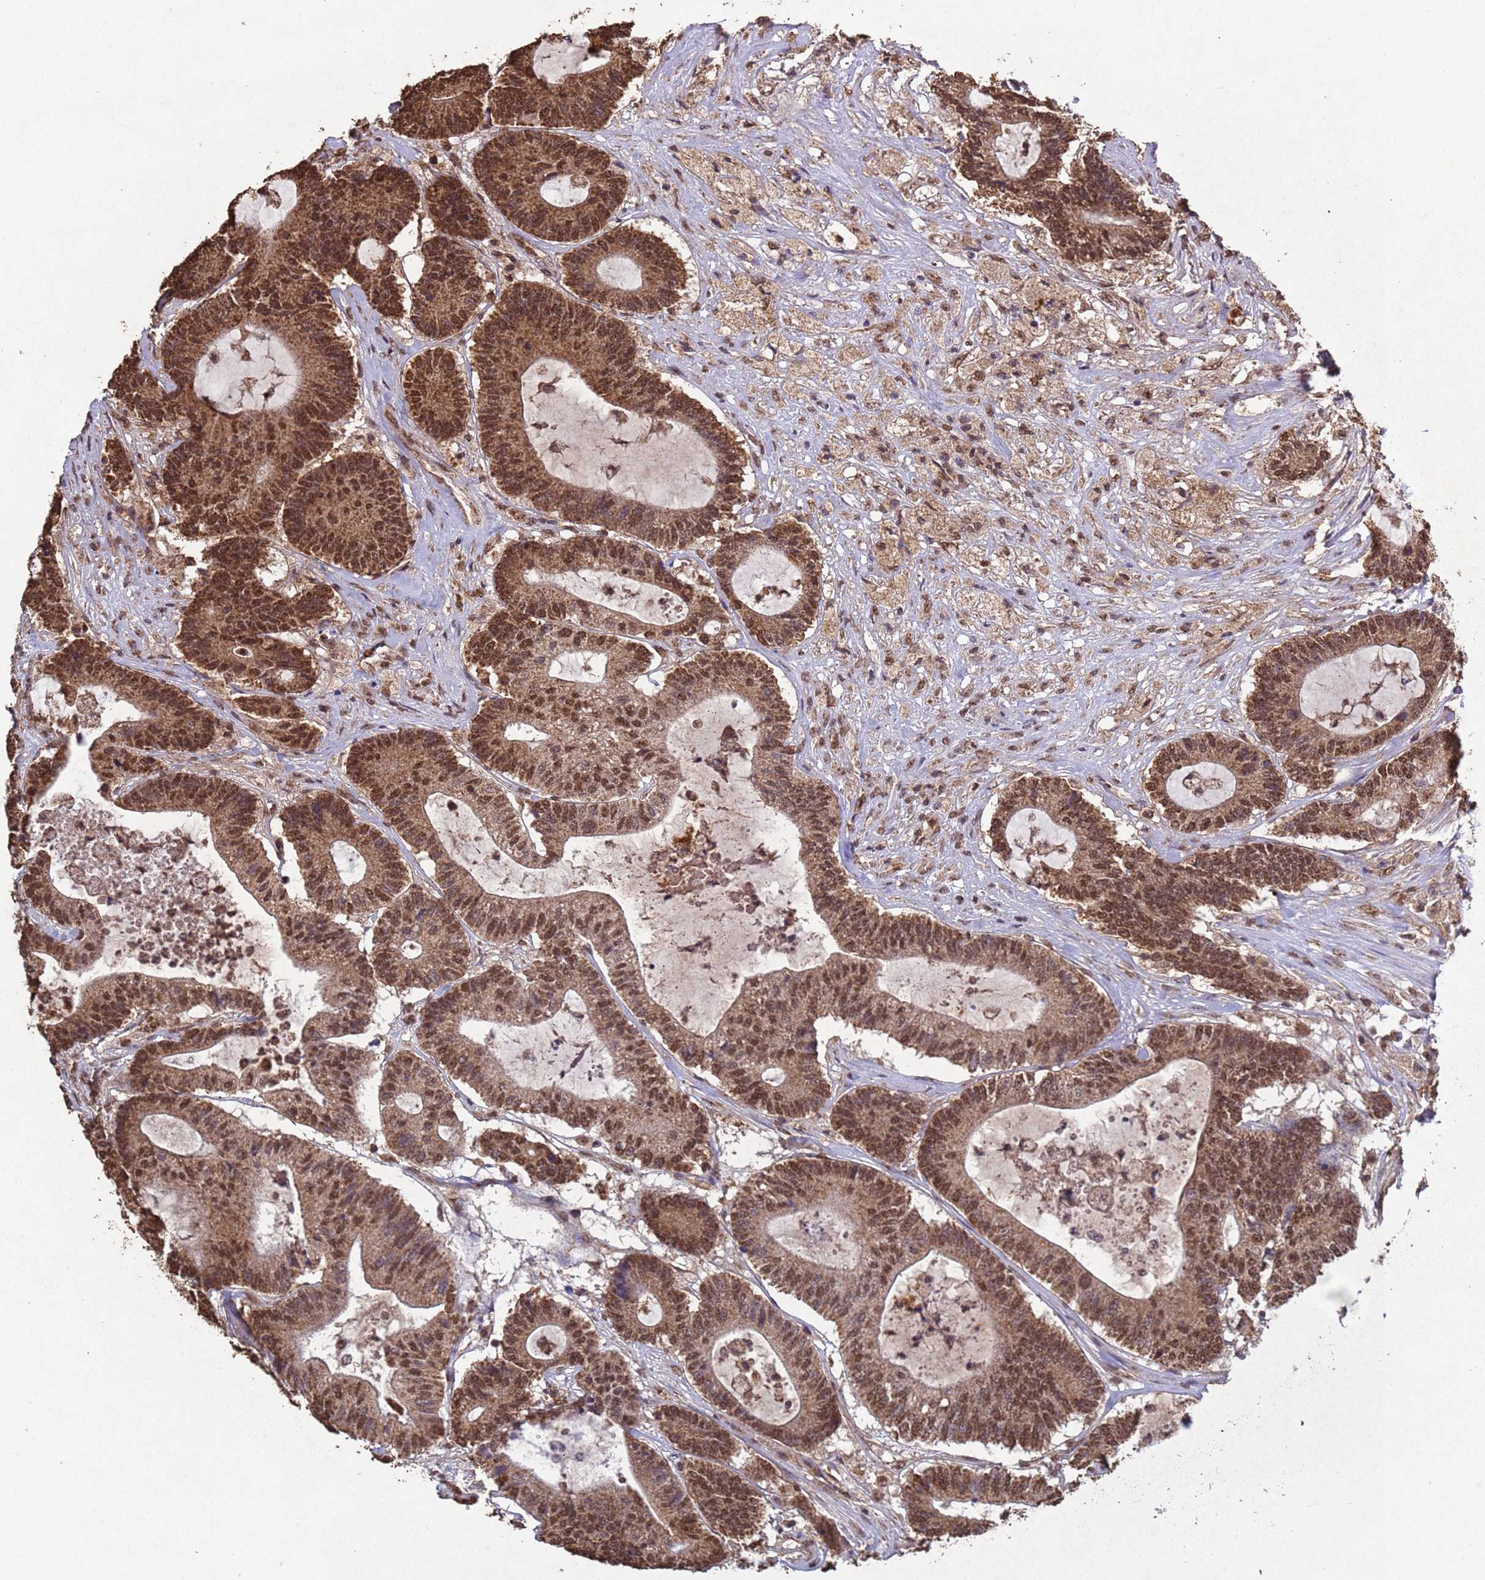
{"staining": {"intensity": "moderate", "quantity": ">75%", "location": "nuclear"}, "tissue": "colorectal cancer", "cell_type": "Tumor cells", "image_type": "cancer", "snomed": [{"axis": "morphology", "description": "Adenocarcinoma, NOS"}, {"axis": "topography", "description": "Colon"}], "caption": "Immunohistochemistry photomicrograph of neoplastic tissue: colorectal adenocarcinoma stained using immunohistochemistry (IHC) reveals medium levels of moderate protein expression localized specifically in the nuclear of tumor cells, appearing as a nuclear brown color.", "gene": "HDAC10", "patient": {"sex": "female", "age": 84}}